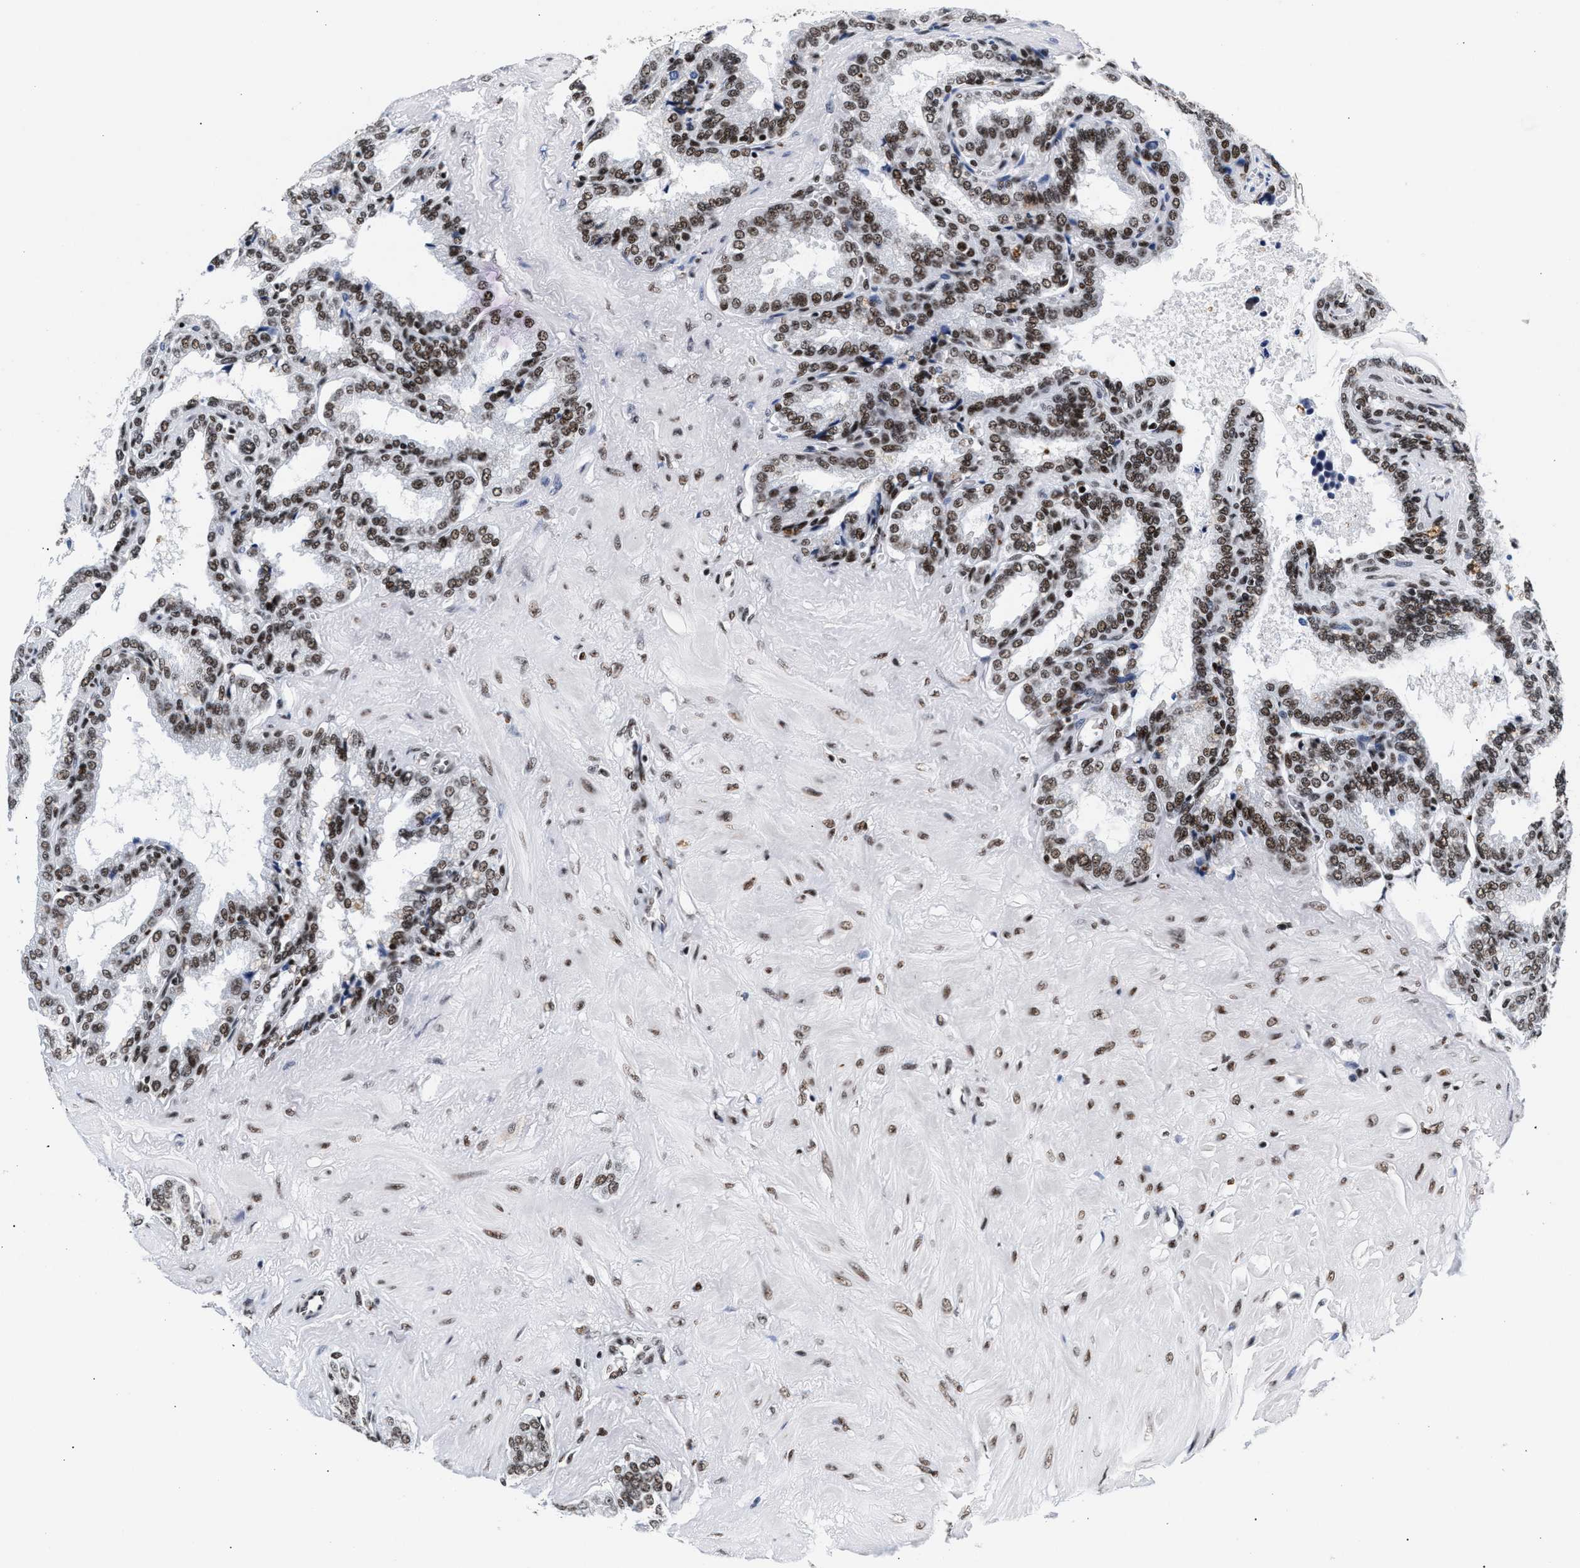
{"staining": {"intensity": "moderate", "quantity": ">75%", "location": "nuclear"}, "tissue": "seminal vesicle", "cell_type": "Glandular cells", "image_type": "normal", "snomed": [{"axis": "morphology", "description": "Normal tissue, NOS"}, {"axis": "topography", "description": "Seminal veicle"}], "caption": "Immunohistochemical staining of benign seminal vesicle shows moderate nuclear protein expression in about >75% of glandular cells.", "gene": "RAD21", "patient": {"sex": "male", "age": 46}}